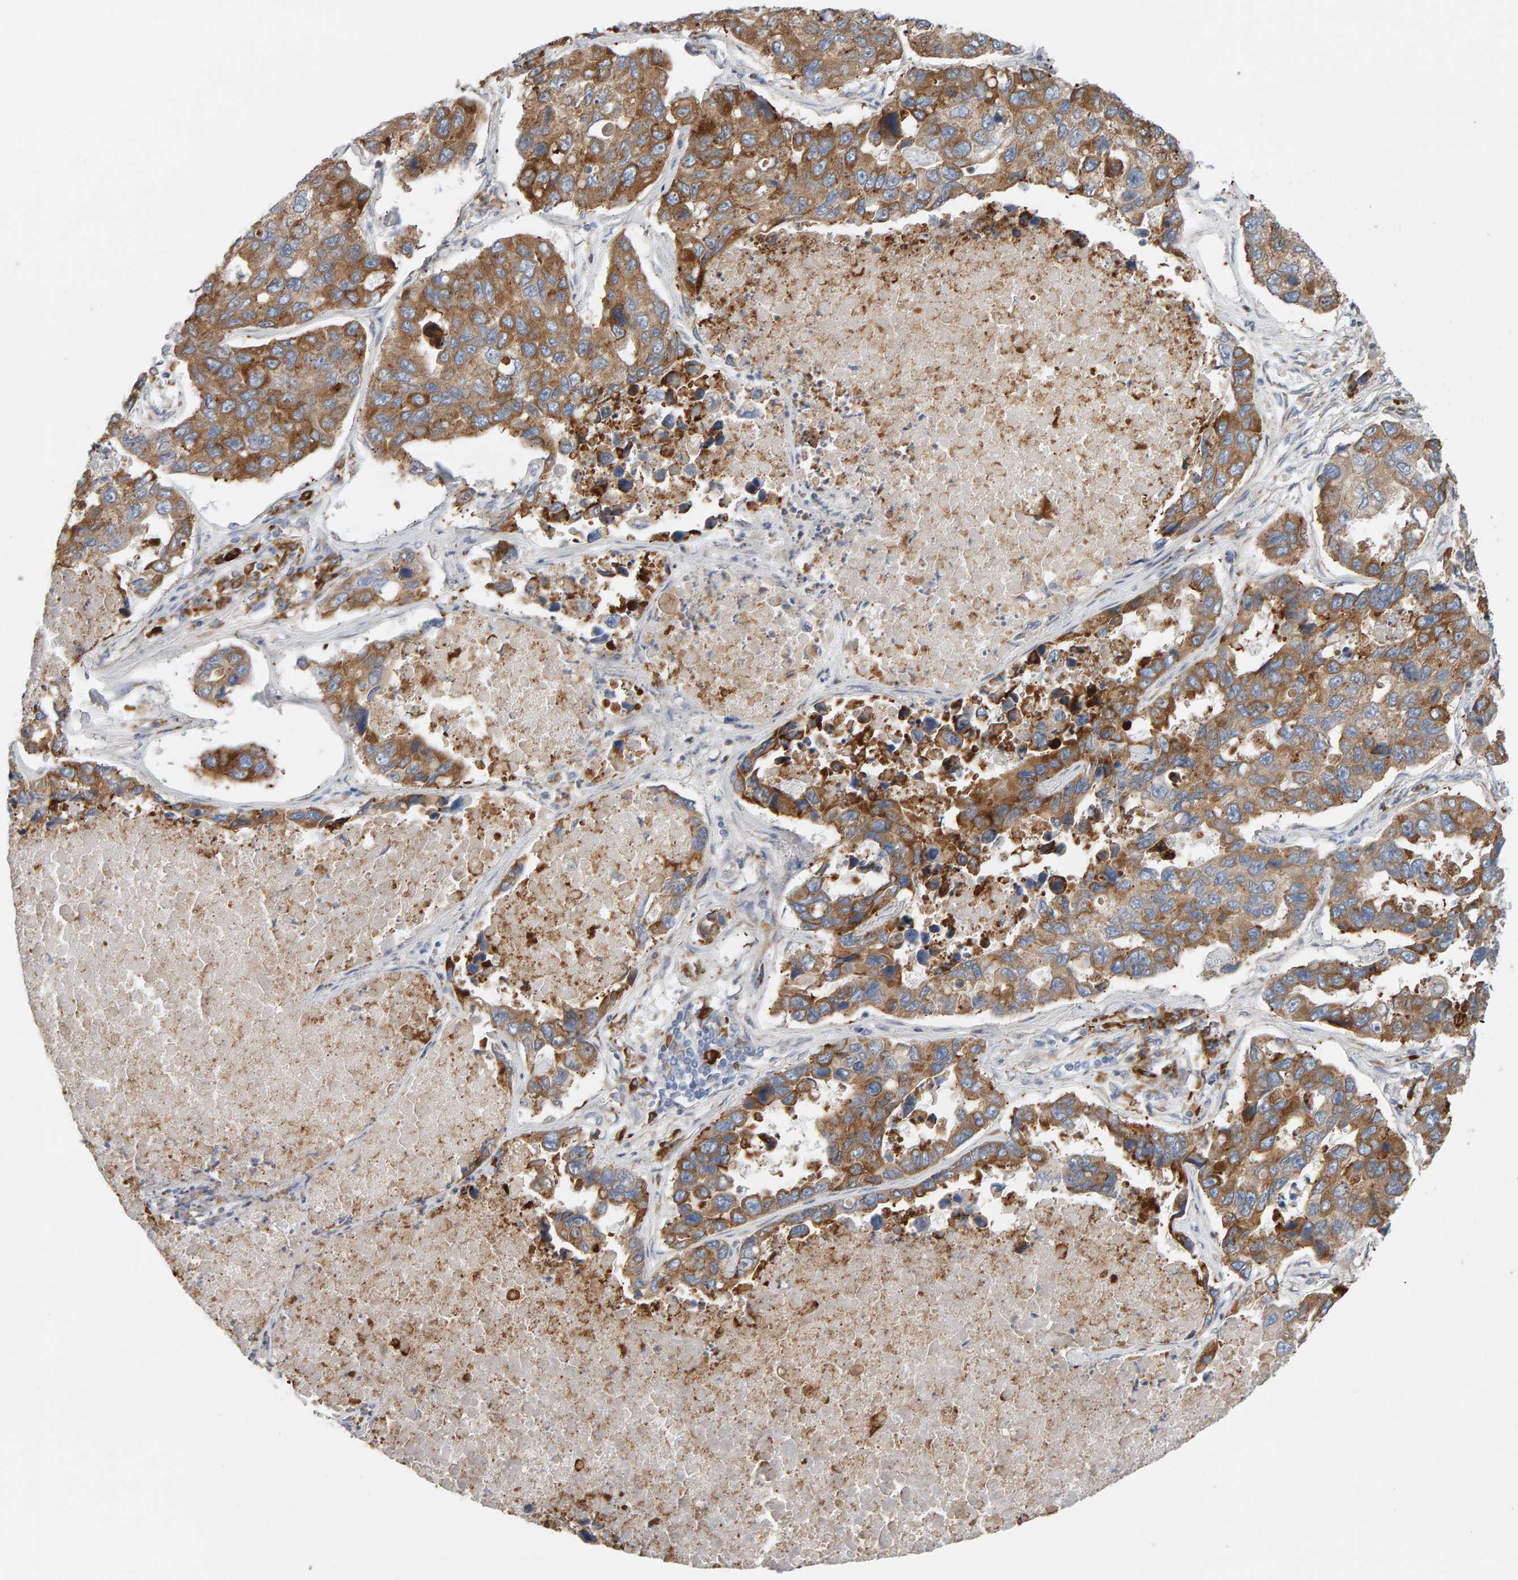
{"staining": {"intensity": "moderate", "quantity": ">75%", "location": "cytoplasmic/membranous"}, "tissue": "lung cancer", "cell_type": "Tumor cells", "image_type": "cancer", "snomed": [{"axis": "morphology", "description": "Adenocarcinoma, NOS"}, {"axis": "topography", "description": "Lung"}], "caption": "Immunohistochemical staining of human lung adenocarcinoma demonstrates medium levels of moderate cytoplasmic/membranous protein staining in about >75% of tumor cells.", "gene": "ENGASE", "patient": {"sex": "male", "age": 64}}